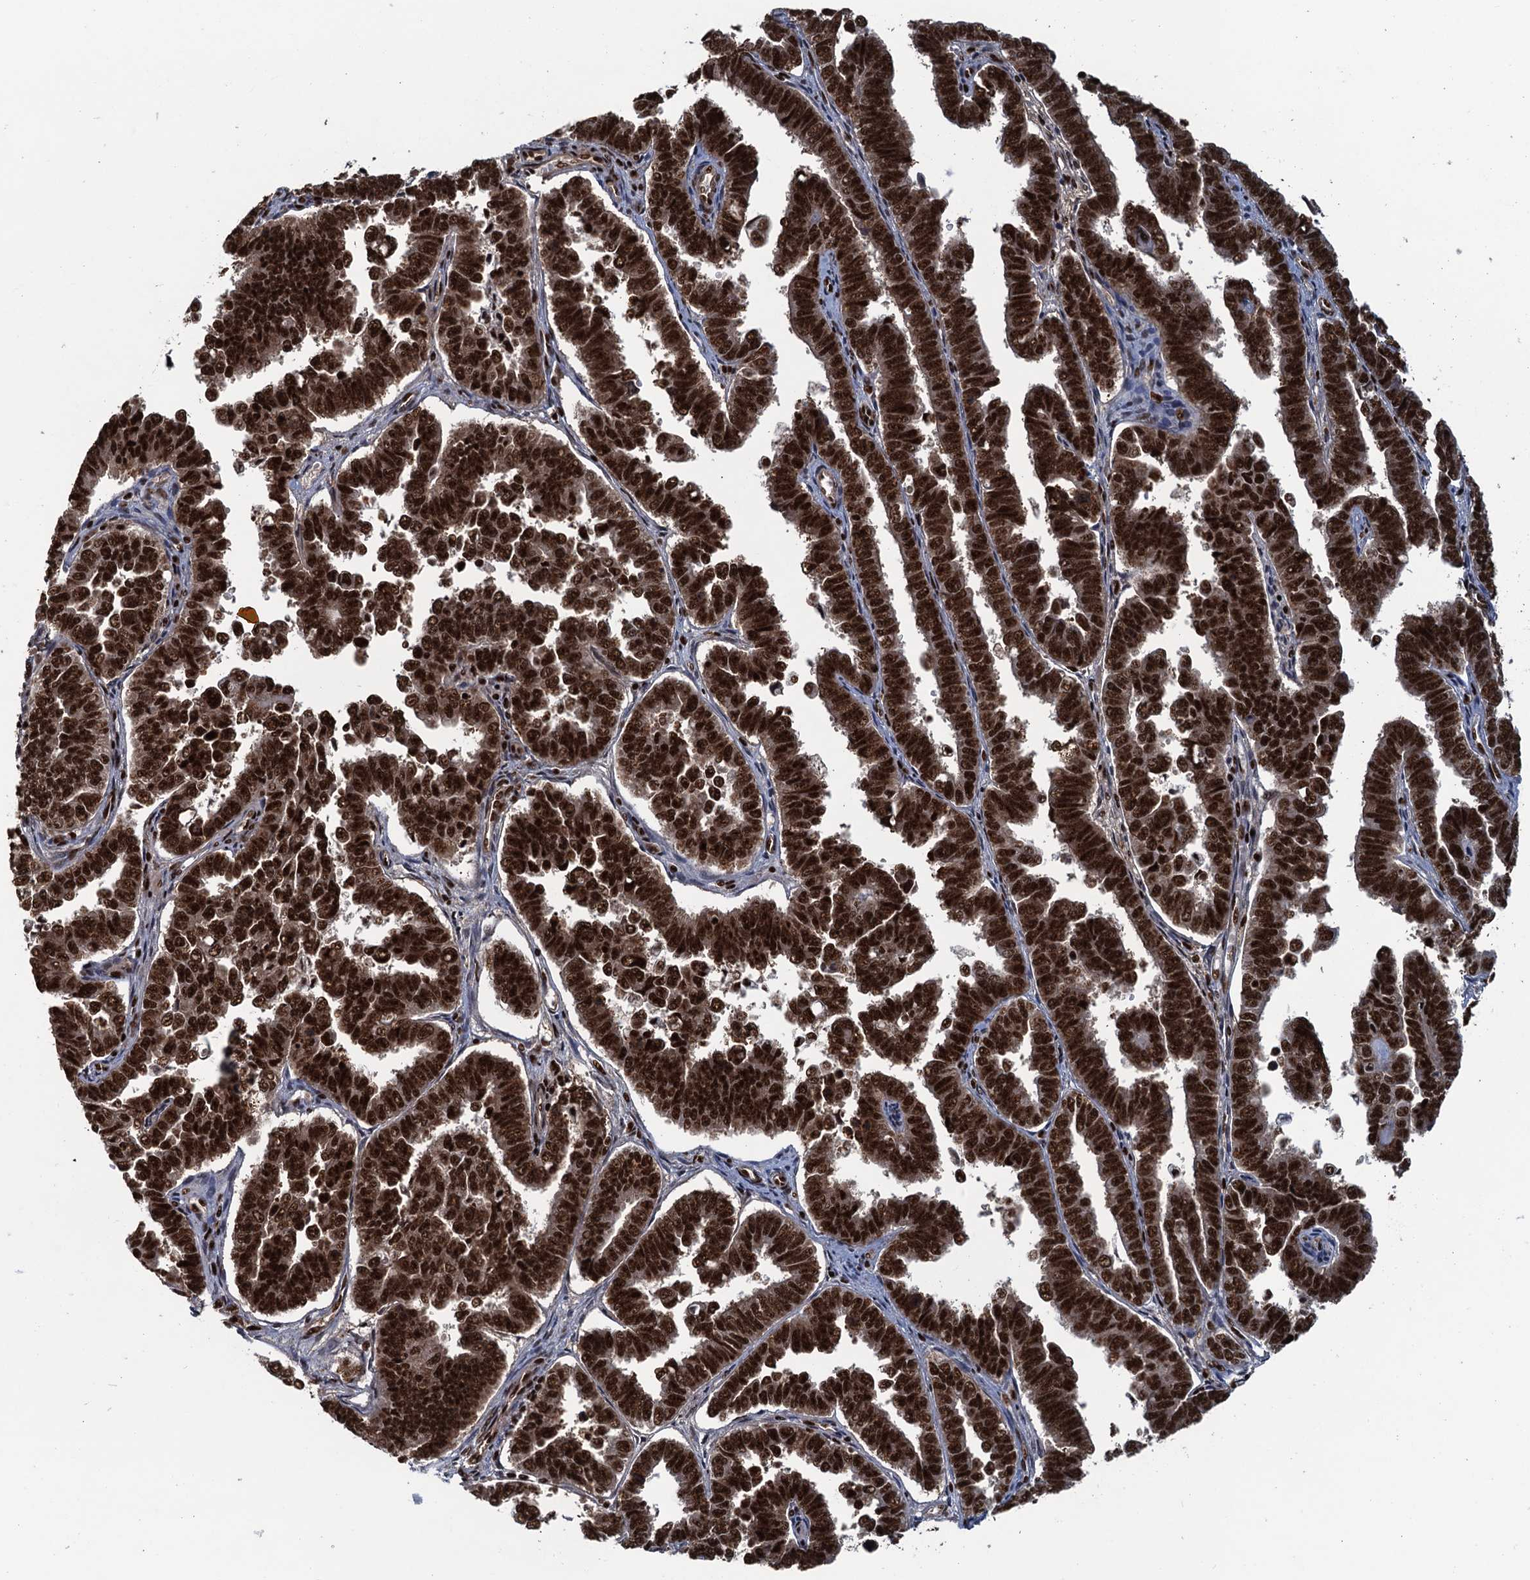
{"staining": {"intensity": "strong", "quantity": ">75%", "location": "nuclear"}, "tissue": "endometrial cancer", "cell_type": "Tumor cells", "image_type": "cancer", "snomed": [{"axis": "morphology", "description": "Adenocarcinoma, NOS"}, {"axis": "topography", "description": "Endometrium"}], "caption": "This histopathology image exhibits endometrial cancer (adenocarcinoma) stained with IHC to label a protein in brown. The nuclear of tumor cells show strong positivity for the protein. Nuclei are counter-stained blue.", "gene": "ZC3H18", "patient": {"sex": "female", "age": 75}}